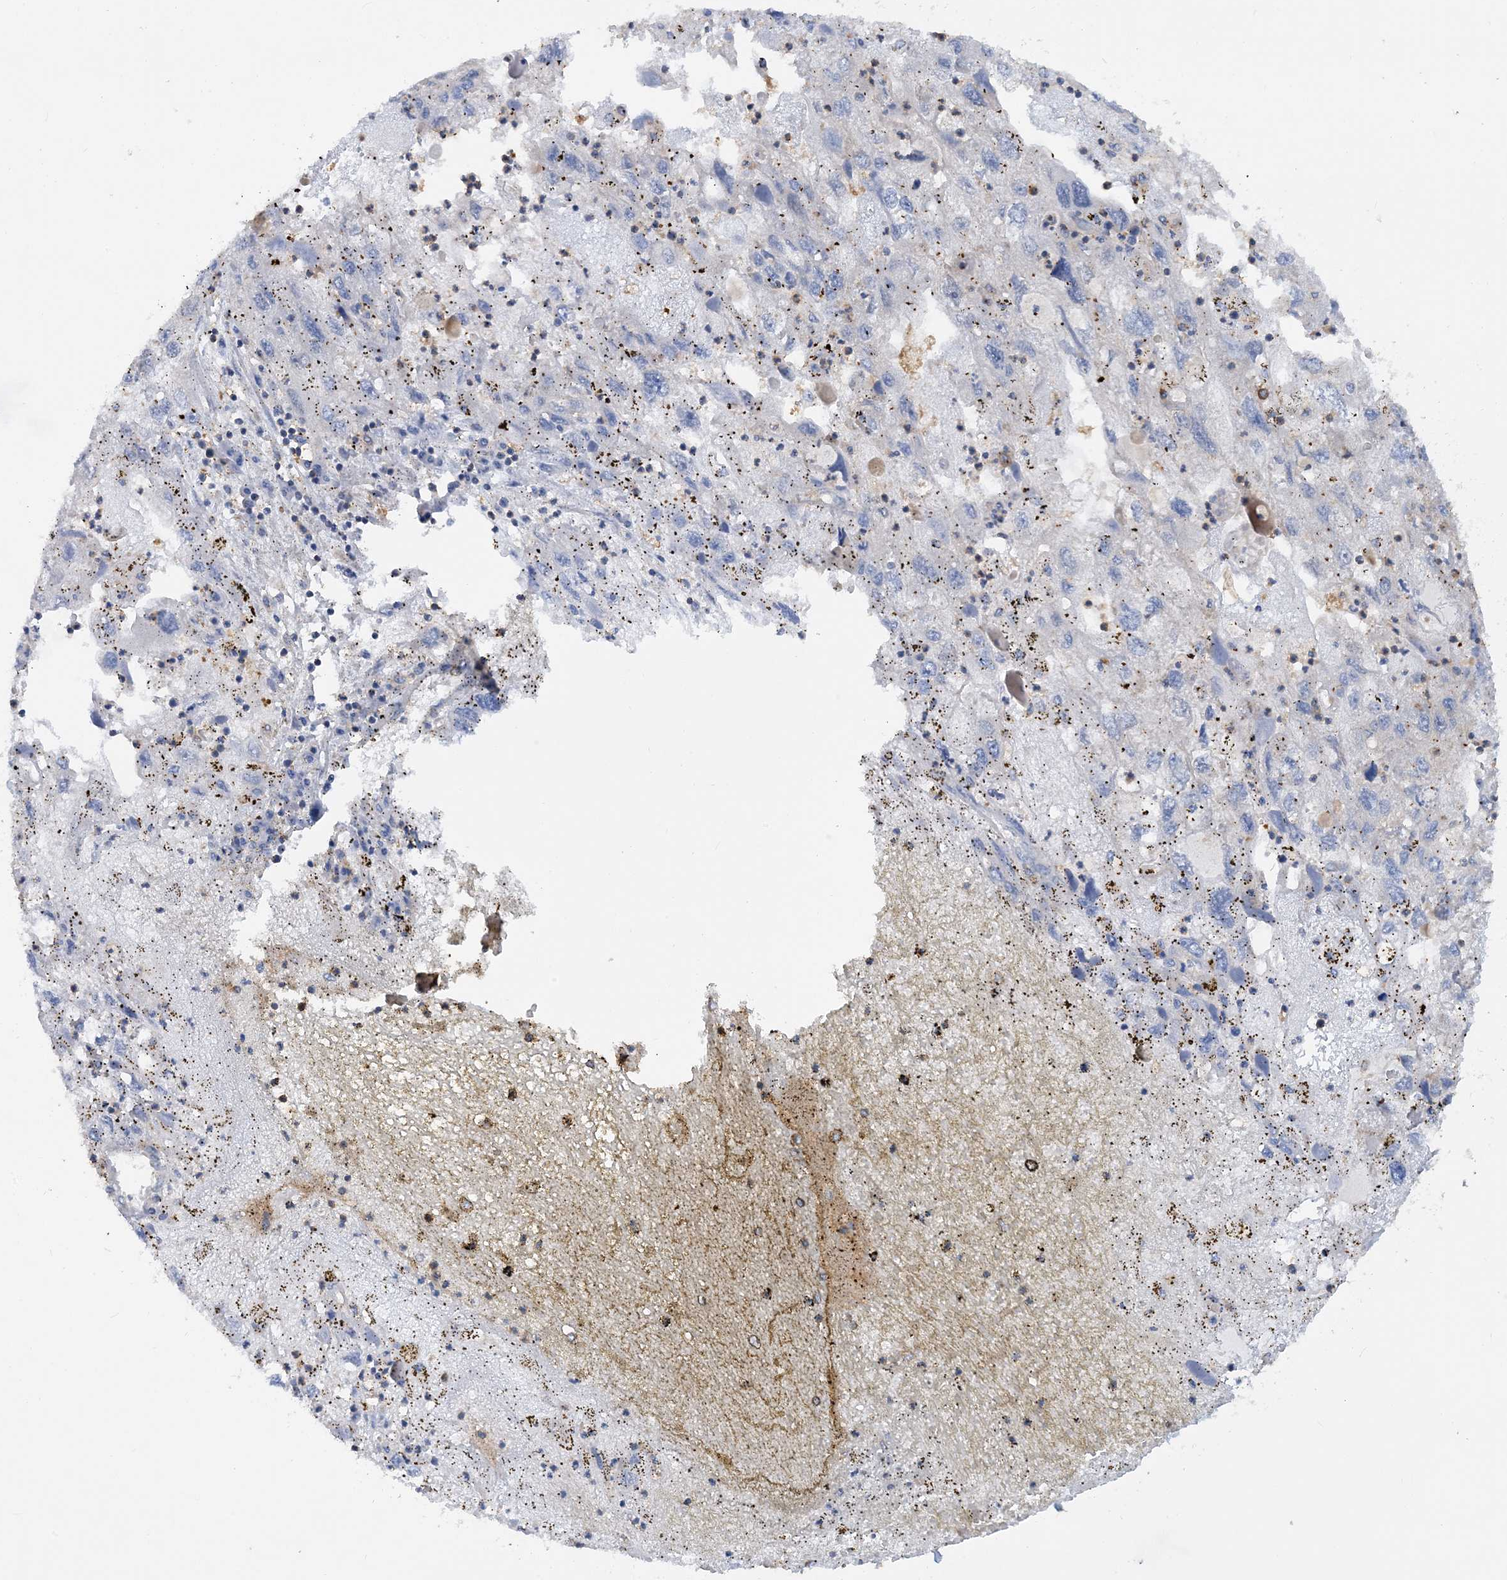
{"staining": {"intensity": "negative", "quantity": "none", "location": "none"}, "tissue": "endometrial cancer", "cell_type": "Tumor cells", "image_type": "cancer", "snomed": [{"axis": "morphology", "description": "Adenocarcinoma, NOS"}, {"axis": "topography", "description": "Endometrium"}], "caption": "A high-resolution image shows immunohistochemistry staining of endometrial cancer (adenocarcinoma), which displays no significant positivity in tumor cells.", "gene": "SFMBT2", "patient": {"sex": "female", "age": 49}}